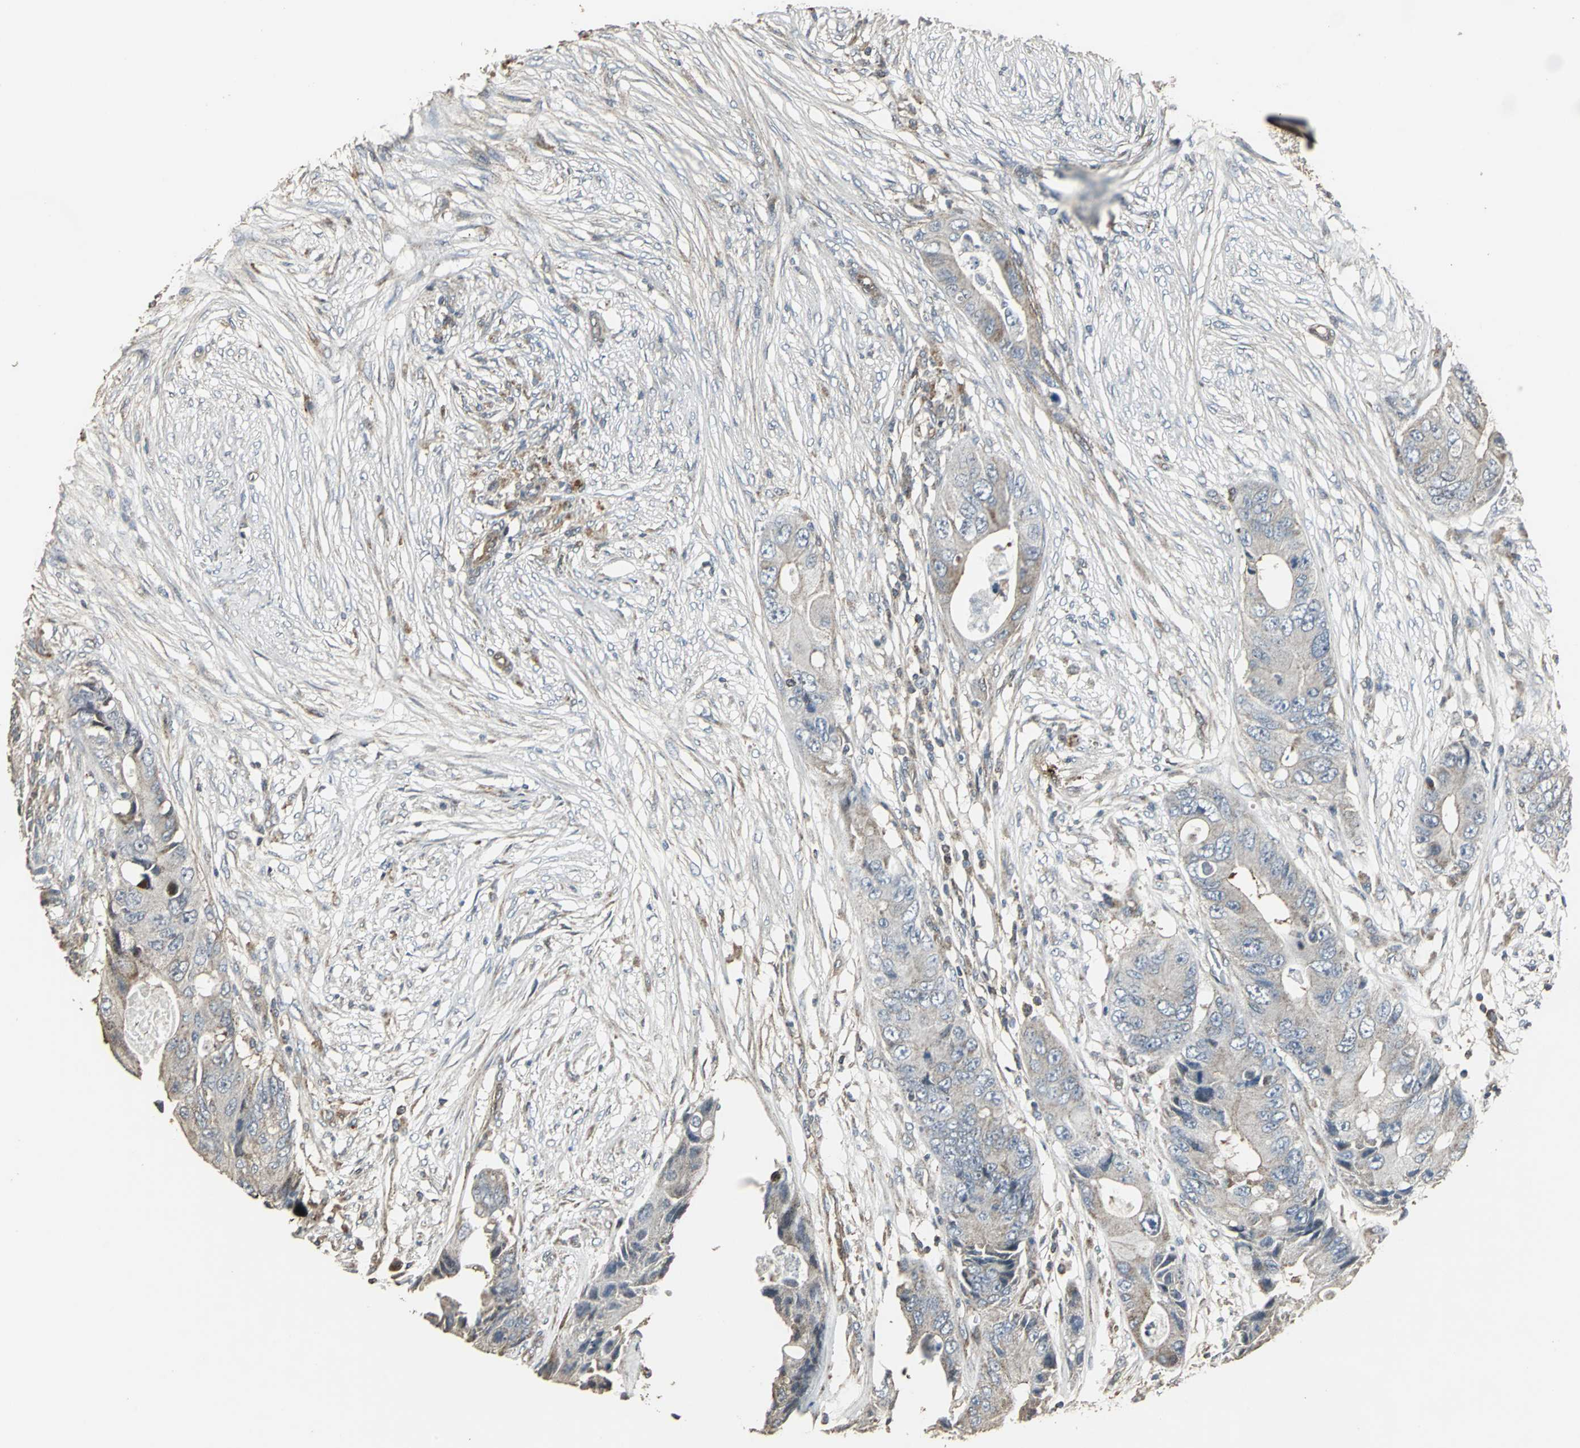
{"staining": {"intensity": "weak", "quantity": "25%-75%", "location": "cytoplasmic/membranous"}, "tissue": "colorectal cancer", "cell_type": "Tumor cells", "image_type": "cancer", "snomed": [{"axis": "morphology", "description": "Adenocarcinoma, NOS"}, {"axis": "topography", "description": "Colon"}], "caption": "IHC of human colorectal cancer (adenocarcinoma) demonstrates low levels of weak cytoplasmic/membranous staining in approximately 25%-75% of tumor cells.", "gene": "DNAJB4", "patient": {"sex": "male", "age": 71}}